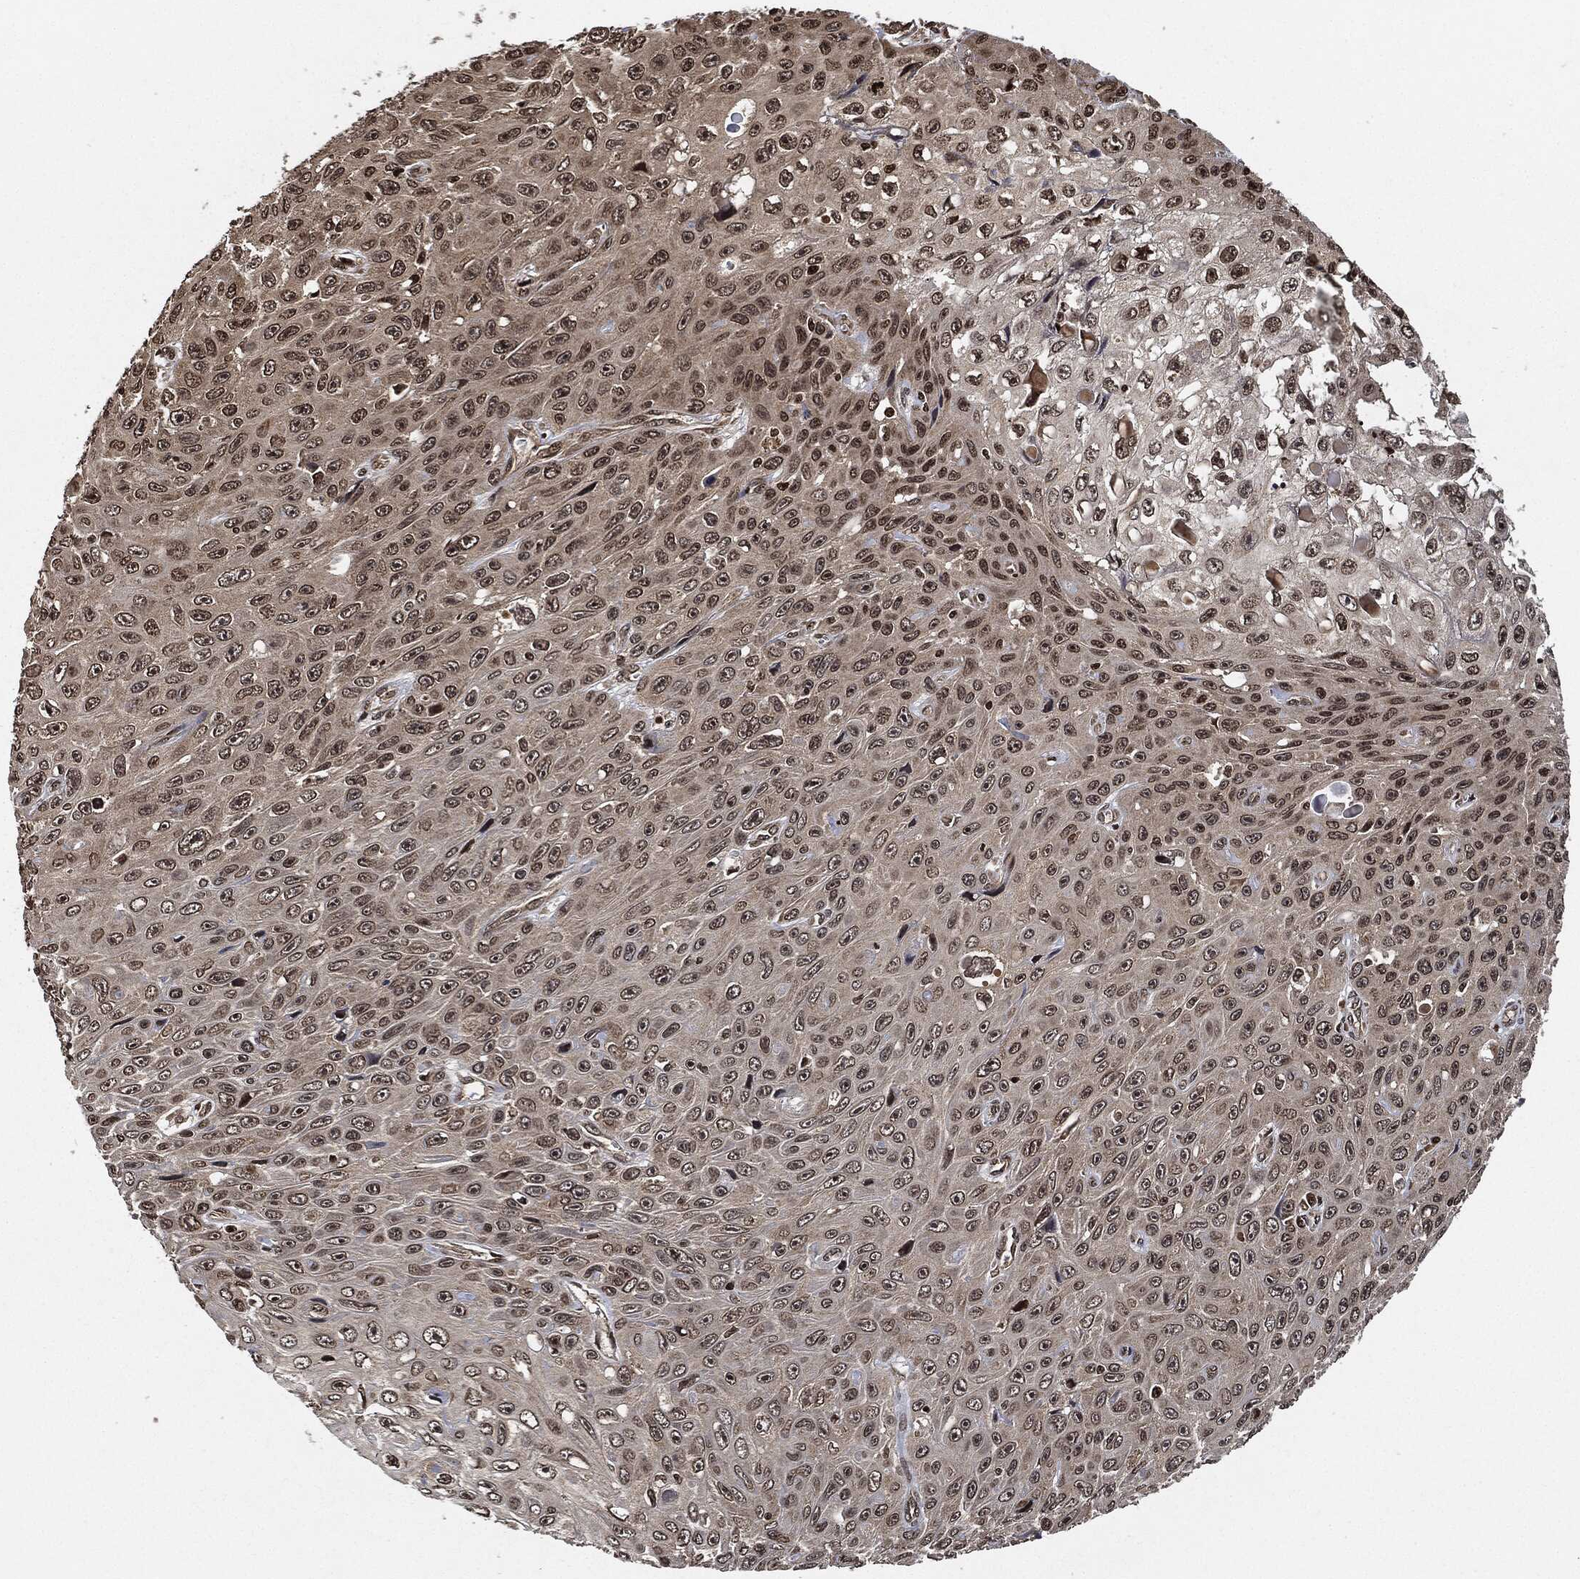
{"staining": {"intensity": "moderate", "quantity": "<25%", "location": "nuclear"}, "tissue": "skin cancer", "cell_type": "Tumor cells", "image_type": "cancer", "snomed": [{"axis": "morphology", "description": "Squamous cell carcinoma, NOS"}, {"axis": "topography", "description": "Skin"}], "caption": "Immunohistochemistry (IHC) (DAB) staining of squamous cell carcinoma (skin) displays moderate nuclear protein positivity in about <25% of tumor cells.", "gene": "PDK1", "patient": {"sex": "male", "age": 82}}